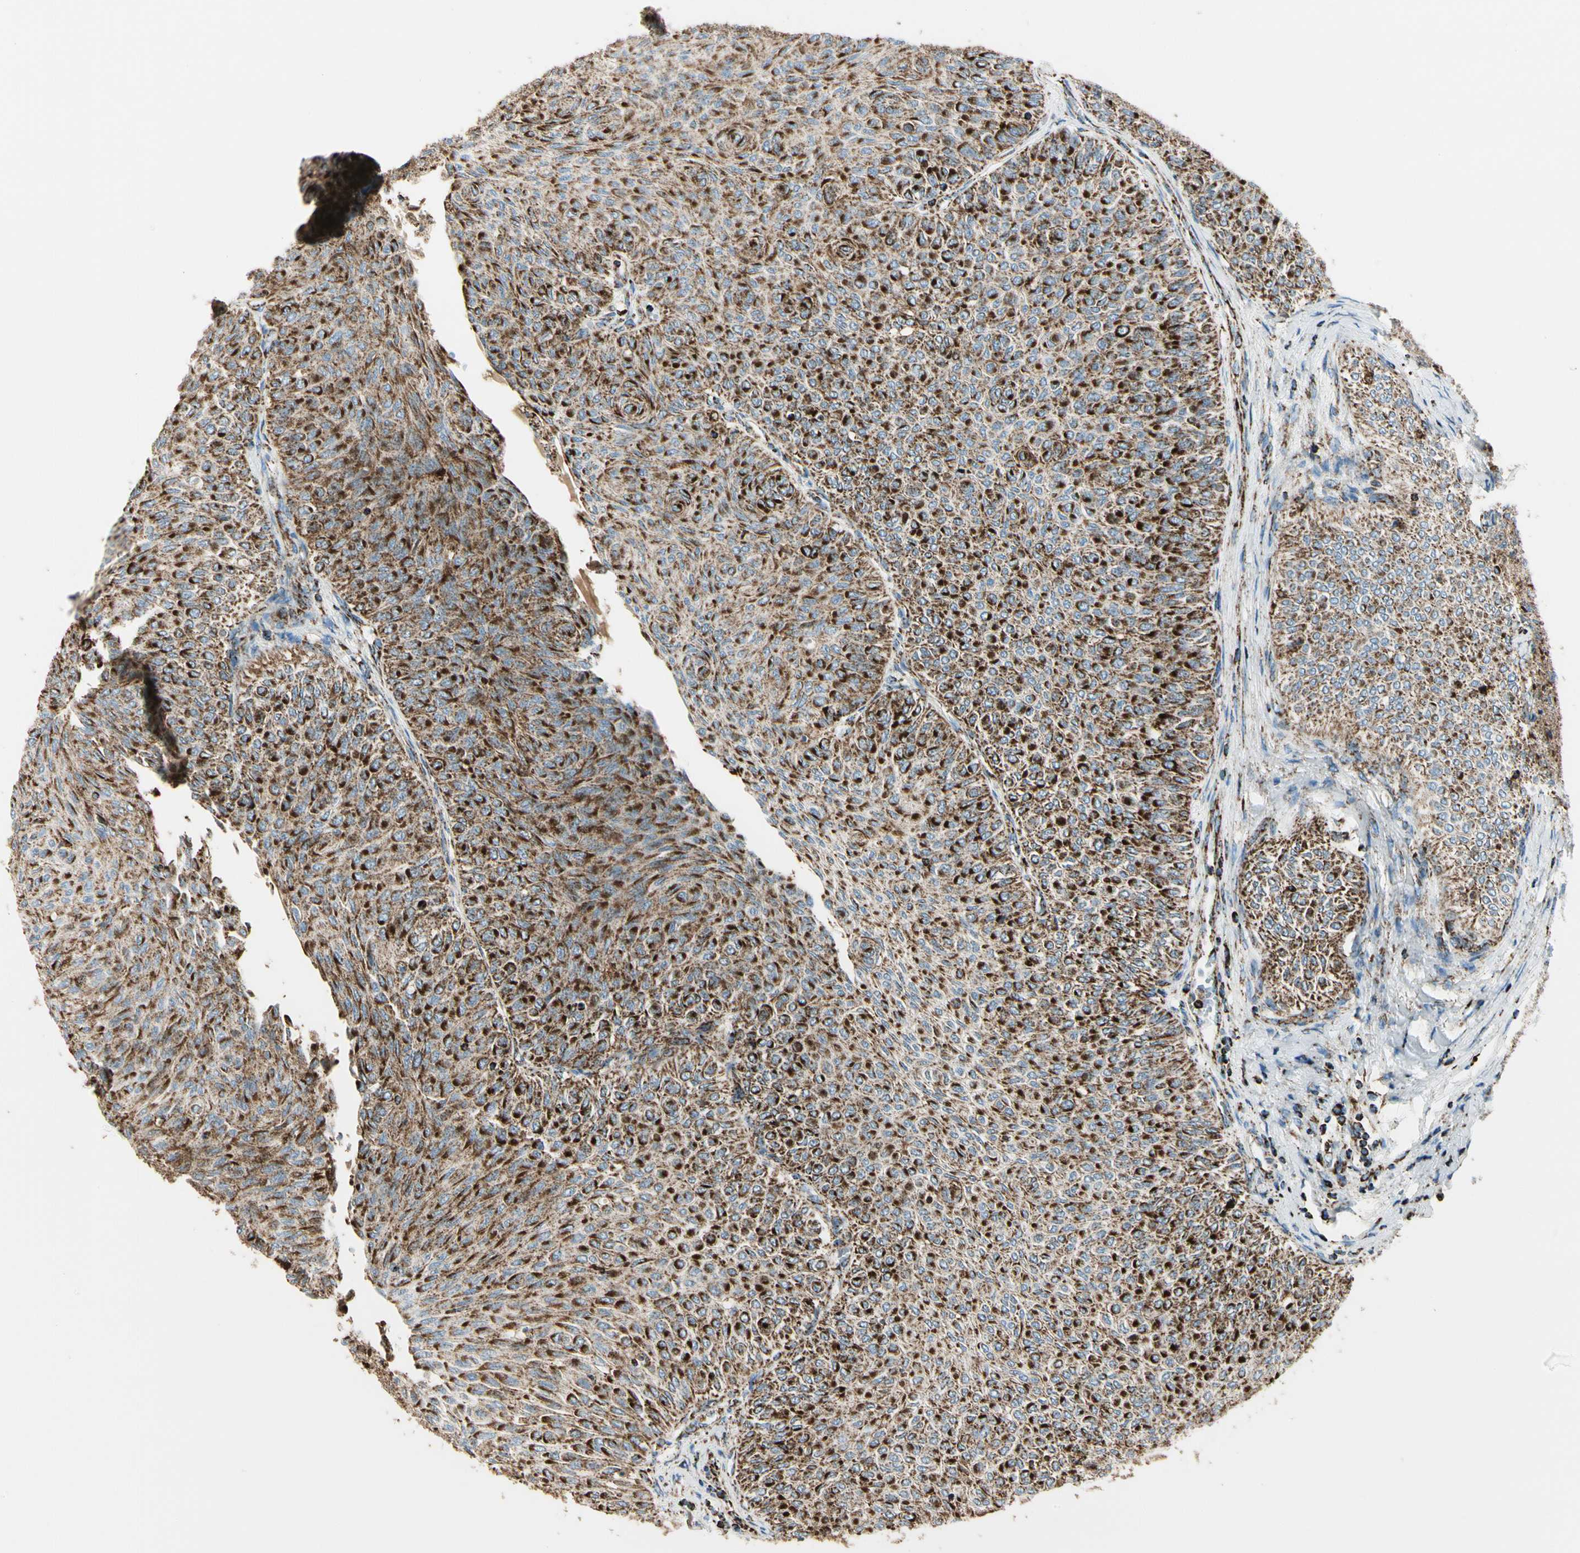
{"staining": {"intensity": "strong", "quantity": ">75%", "location": "cytoplasmic/membranous"}, "tissue": "urothelial cancer", "cell_type": "Tumor cells", "image_type": "cancer", "snomed": [{"axis": "morphology", "description": "Urothelial carcinoma, Low grade"}, {"axis": "topography", "description": "Urinary bladder"}], "caption": "Urothelial cancer was stained to show a protein in brown. There is high levels of strong cytoplasmic/membranous staining in about >75% of tumor cells. Using DAB (brown) and hematoxylin (blue) stains, captured at high magnification using brightfield microscopy.", "gene": "ME2", "patient": {"sex": "male", "age": 78}}